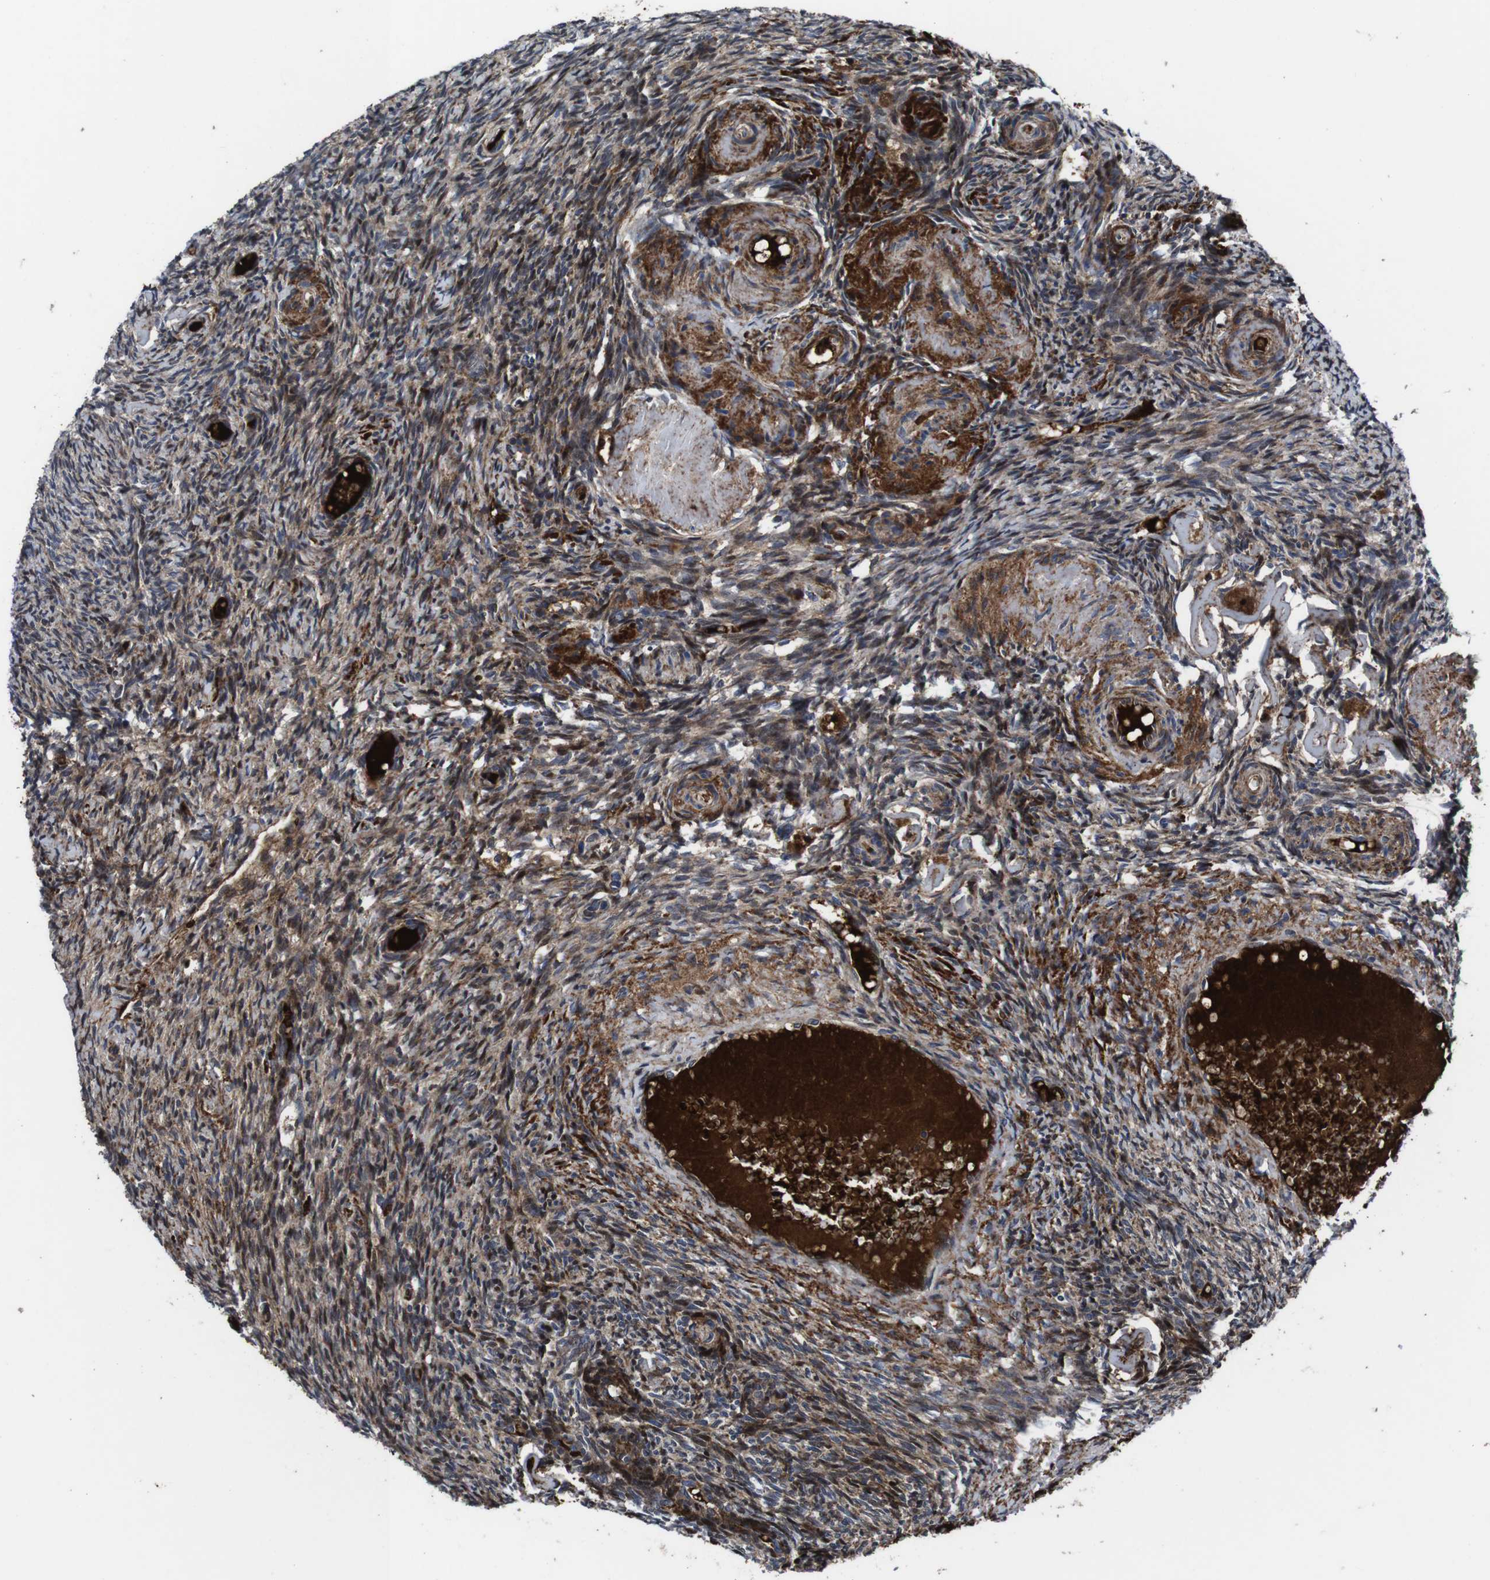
{"staining": {"intensity": "moderate", "quantity": ">75%", "location": "cytoplasmic/membranous"}, "tissue": "ovary", "cell_type": "Ovarian stroma cells", "image_type": "normal", "snomed": [{"axis": "morphology", "description": "Normal tissue, NOS"}, {"axis": "topography", "description": "Ovary"}], "caption": "A medium amount of moderate cytoplasmic/membranous positivity is seen in approximately >75% of ovarian stroma cells in normal ovary.", "gene": "SMYD3", "patient": {"sex": "female", "age": 60}}